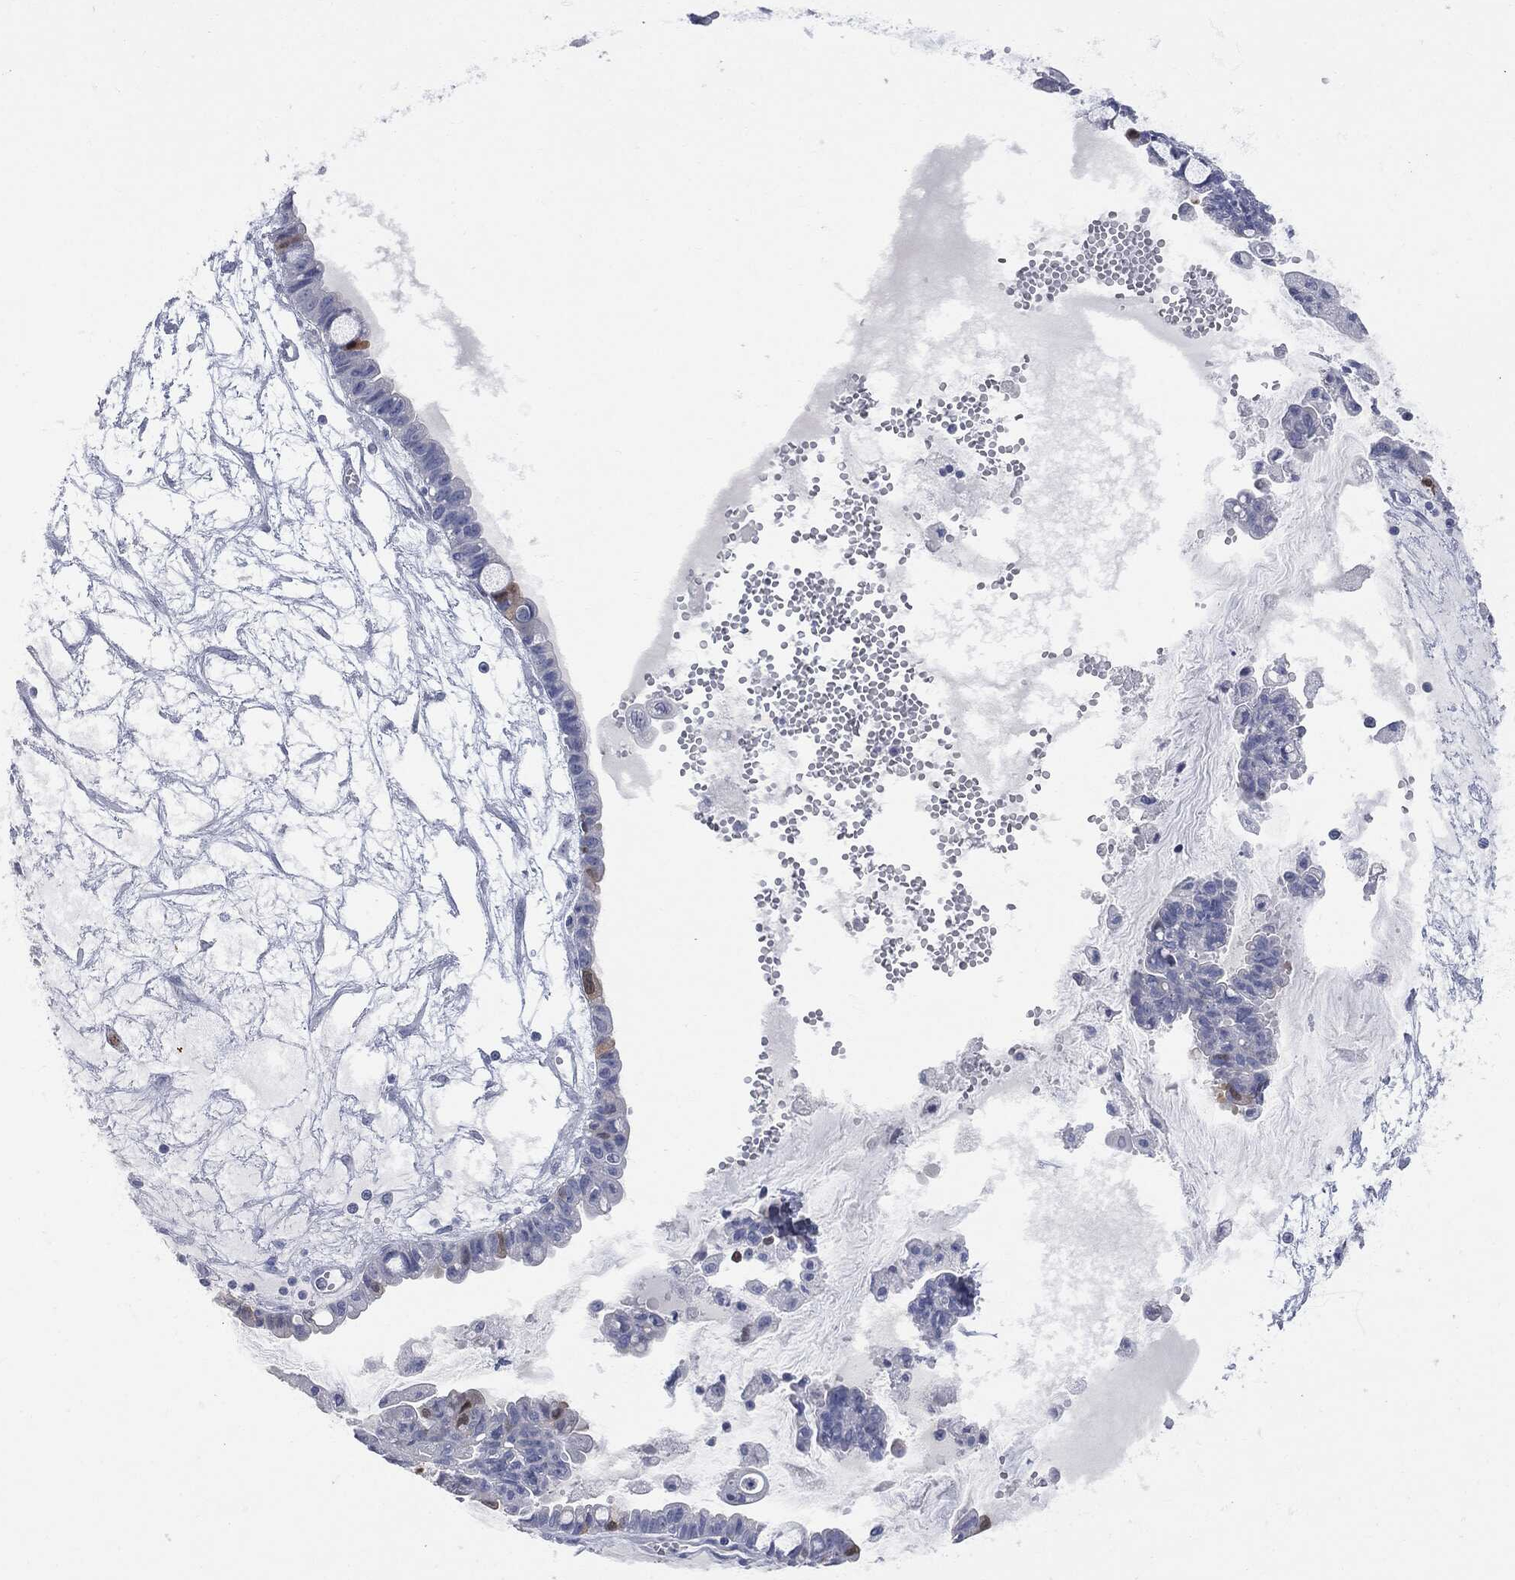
{"staining": {"intensity": "moderate", "quantity": "<25%", "location": "cytoplasmic/membranous"}, "tissue": "ovarian cancer", "cell_type": "Tumor cells", "image_type": "cancer", "snomed": [{"axis": "morphology", "description": "Cystadenocarcinoma, mucinous, NOS"}, {"axis": "topography", "description": "Ovary"}], "caption": "IHC image of neoplastic tissue: human mucinous cystadenocarcinoma (ovarian) stained using immunohistochemistry shows low levels of moderate protein expression localized specifically in the cytoplasmic/membranous of tumor cells, appearing as a cytoplasmic/membranous brown color.", "gene": "UBE2C", "patient": {"sex": "female", "age": 63}}